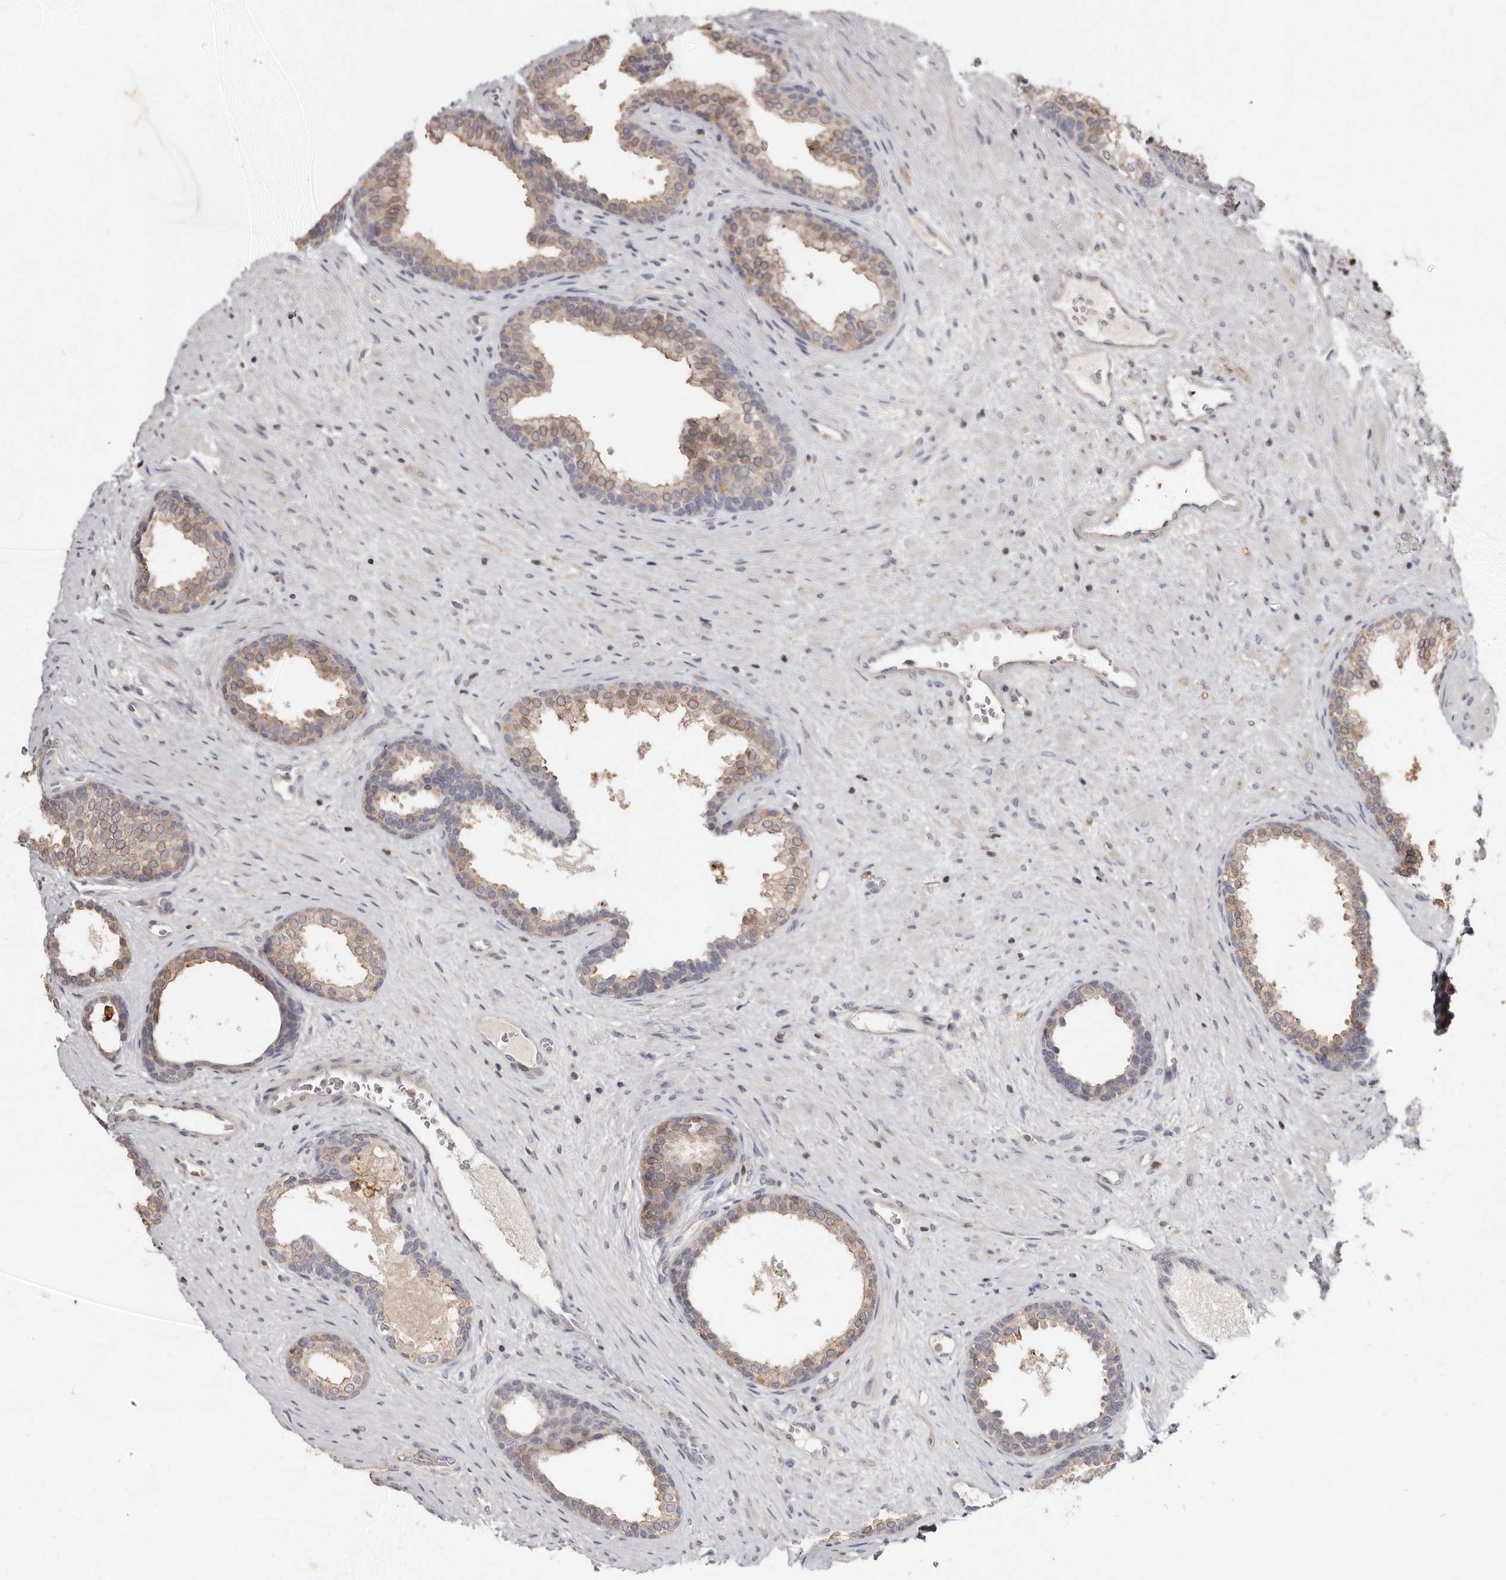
{"staining": {"intensity": "moderate", "quantity": ">75%", "location": "cytoplasmic/membranous"}, "tissue": "prostate", "cell_type": "Glandular cells", "image_type": "normal", "snomed": [{"axis": "morphology", "description": "Normal tissue, NOS"}, {"axis": "topography", "description": "Prostate"}], "caption": "The micrograph shows immunohistochemical staining of benign prostate. There is moderate cytoplasmic/membranous expression is identified in approximately >75% of glandular cells.", "gene": "KIF26B", "patient": {"sex": "male", "age": 76}}